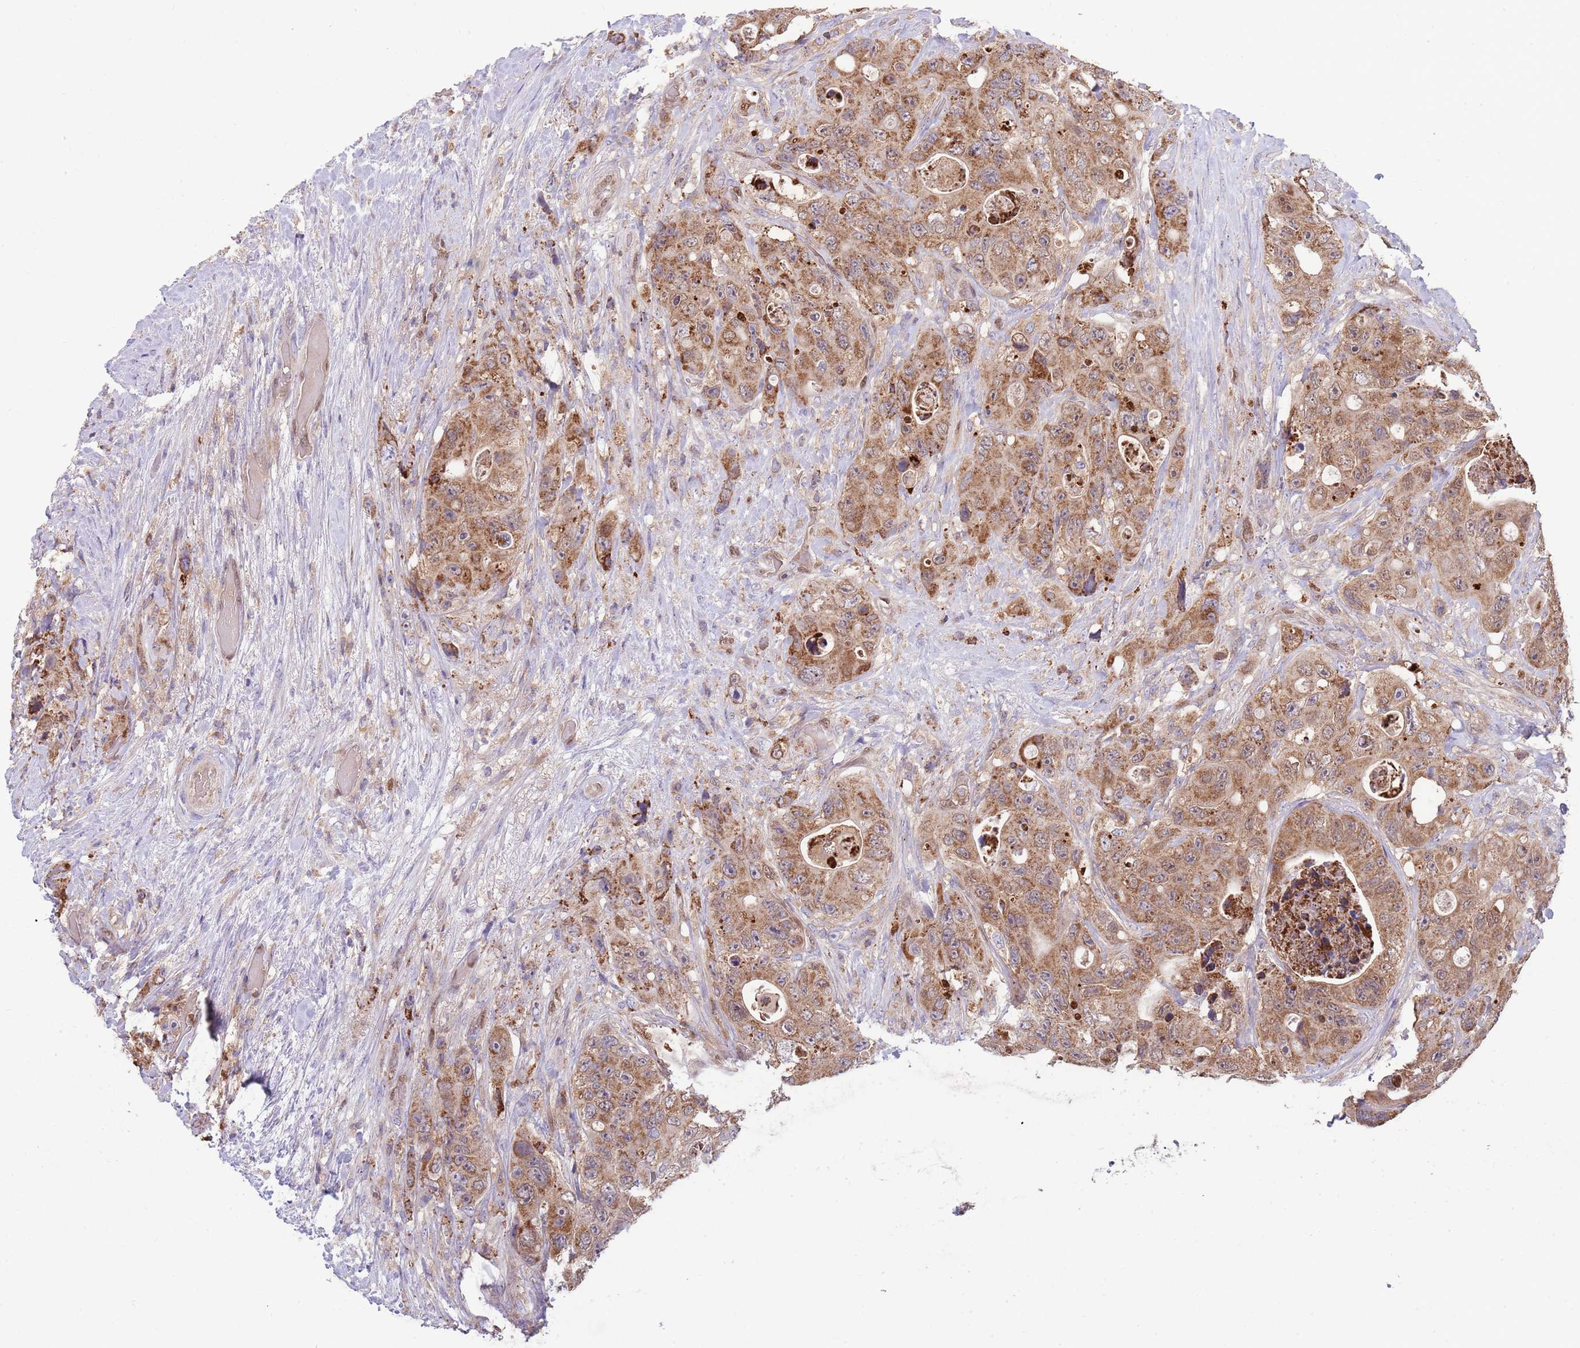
{"staining": {"intensity": "moderate", "quantity": ">75%", "location": "cytoplasmic/membranous"}, "tissue": "colorectal cancer", "cell_type": "Tumor cells", "image_type": "cancer", "snomed": [{"axis": "morphology", "description": "Adenocarcinoma, NOS"}, {"axis": "topography", "description": "Colon"}], "caption": "A micrograph of human colorectal cancer (adenocarcinoma) stained for a protein demonstrates moderate cytoplasmic/membranous brown staining in tumor cells.", "gene": "DDT", "patient": {"sex": "female", "age": 46}}